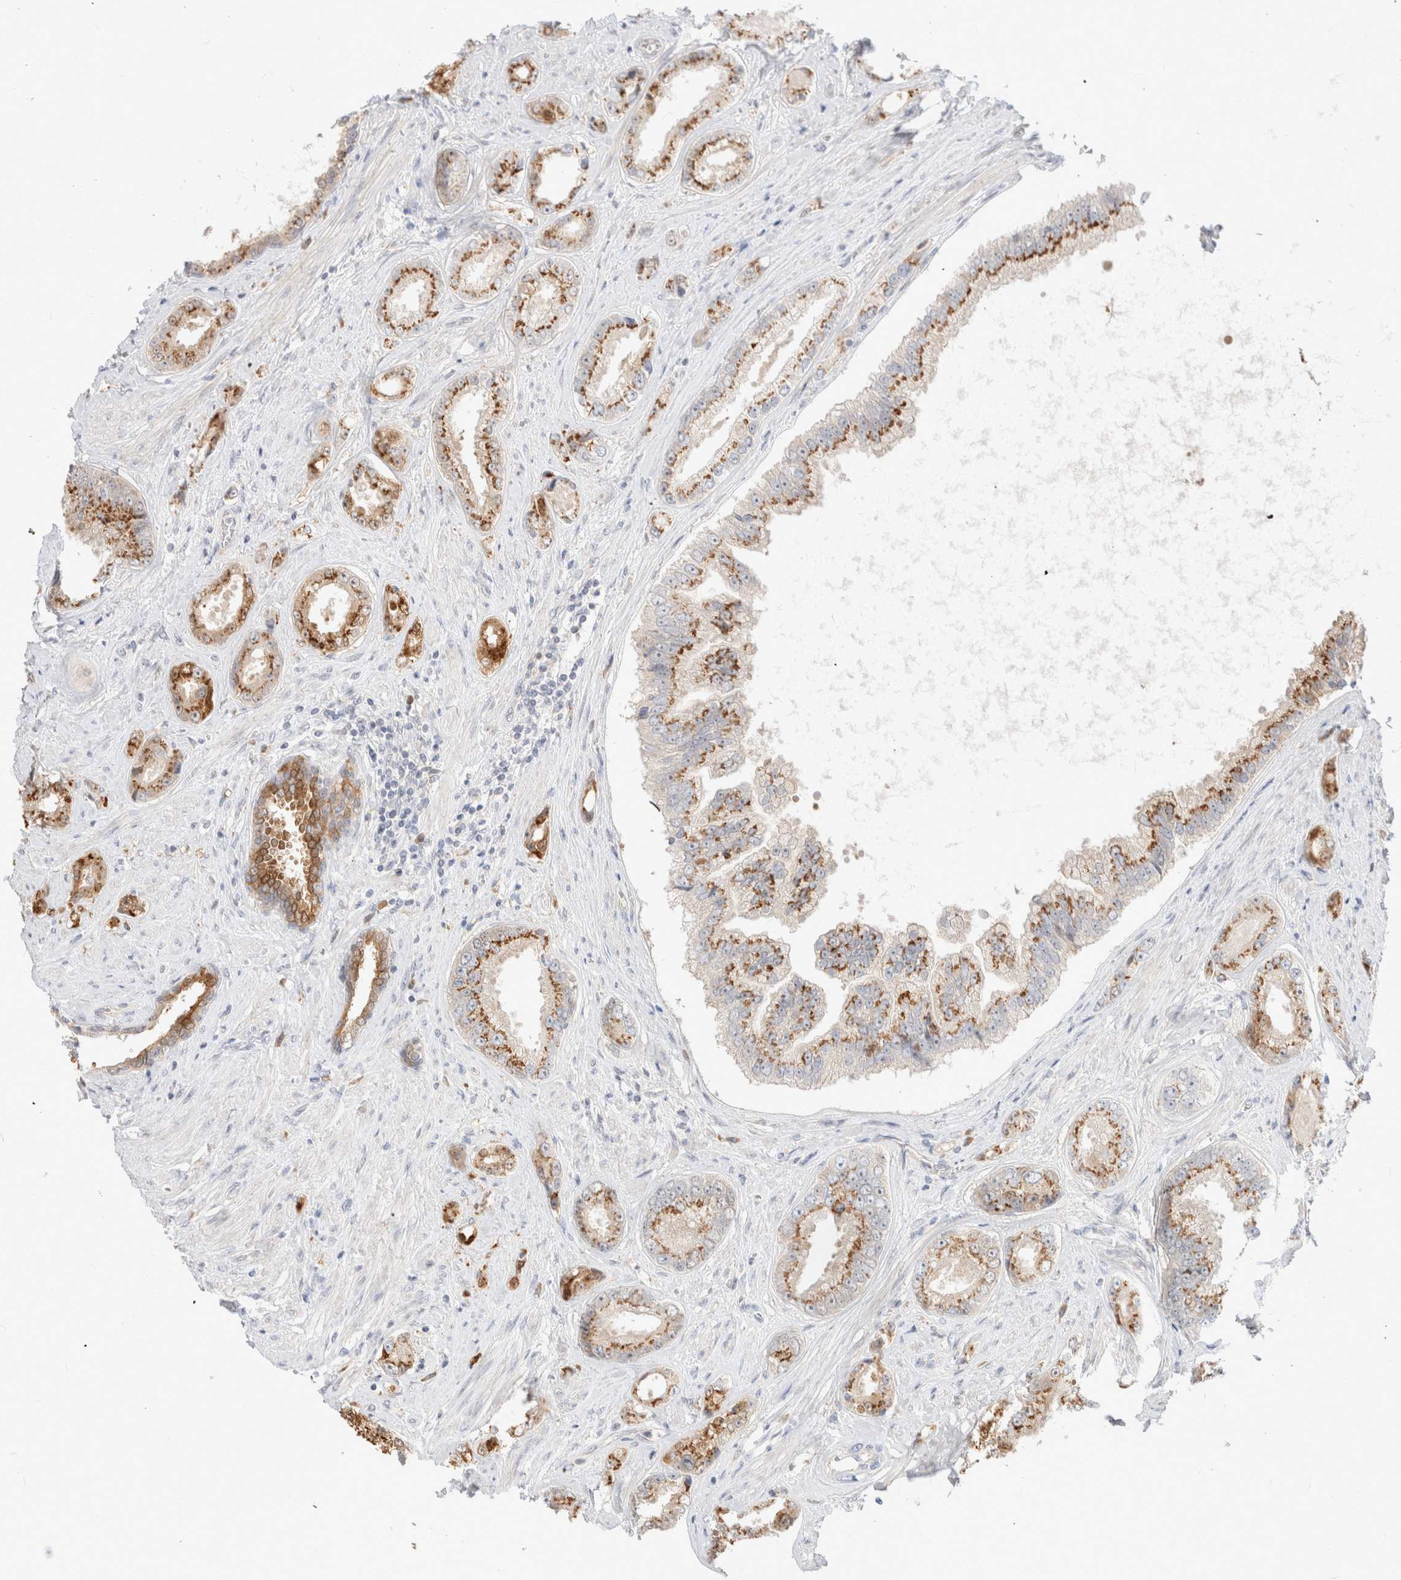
{"staining": {"intensity": "moderate", "quantity": ">75%", "location": "cytoplasmic/membranous"}, "tissue": "prostate cancer", "cell_type": "Tumor cells", "image_type": "cancer", "snomed": [{"axis": "morphology", "description": "Adenocarcinoma, High grade"}, {"axis": "topography", "description": "Prostate"}], "caption": "Protein positivity by immunohistochemistry demonstrates moderate cytoplasmic/membranous expression in about >75% of tumor cells in prostate cancer (high-grade adenocarcinoma).", "gene": "EFCAB13", "patient": {"sex": "male", "age": 61}}